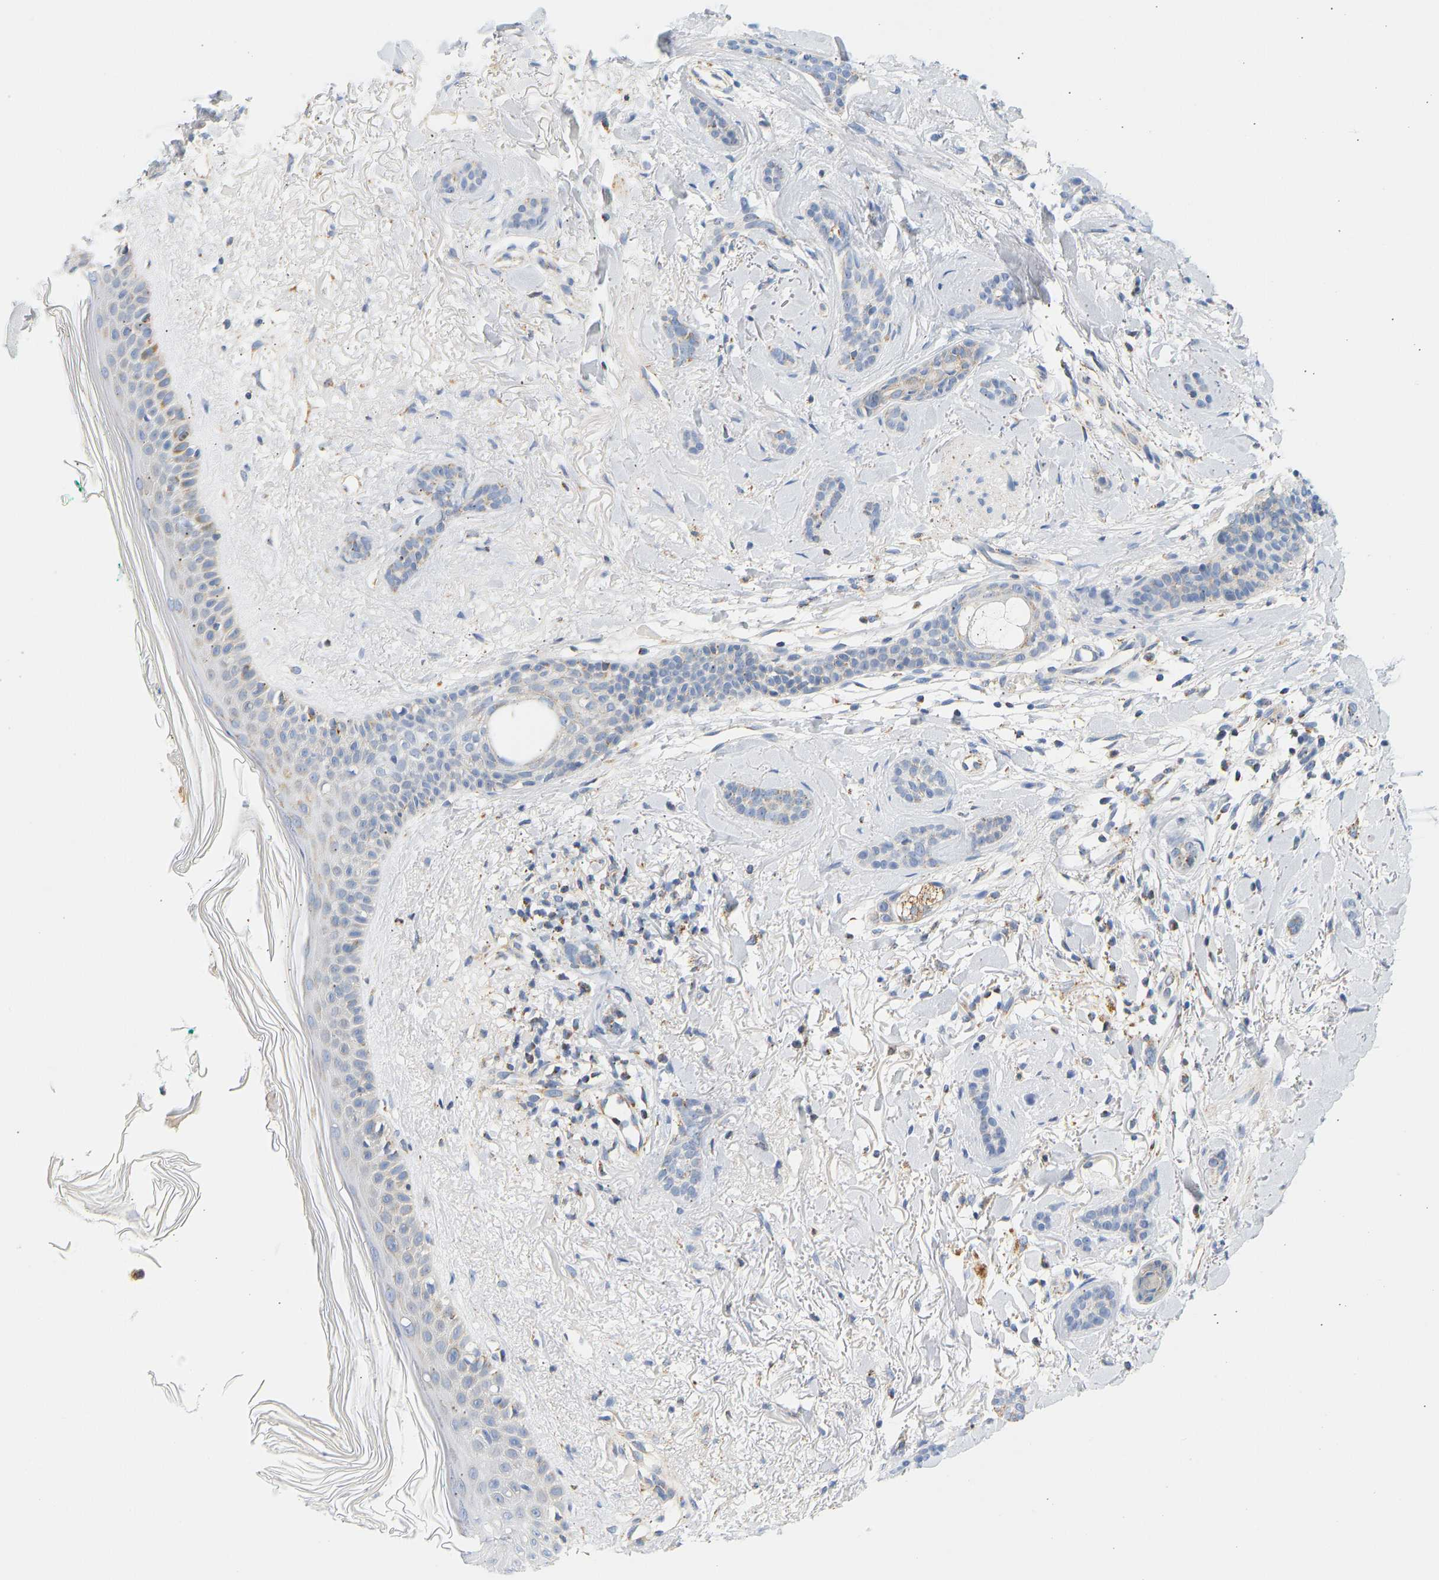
{"staining": {"intensity": "weak", "quantity": "<25%", "location": "cytoplasmic/membranous"}, "tissue": "skin cancer", "cell_type": "Tumor cells", "image_type": "cancer", "snomed": [{"axis": "morphology", "description": "Basal cell carcinoma"}, {"axis": "morphology", "description": "Adnexal tumor, benign"}, {"axis": "topography", "description": "Skin"}], "caption": "A high-resolution photomicrograph shows immunohistochemistry staining of skin cancer, which exhibits no significant staining in tumor cells.", "gene": "GRPEL2", "patient": {"sex": "female", "age": 42}}